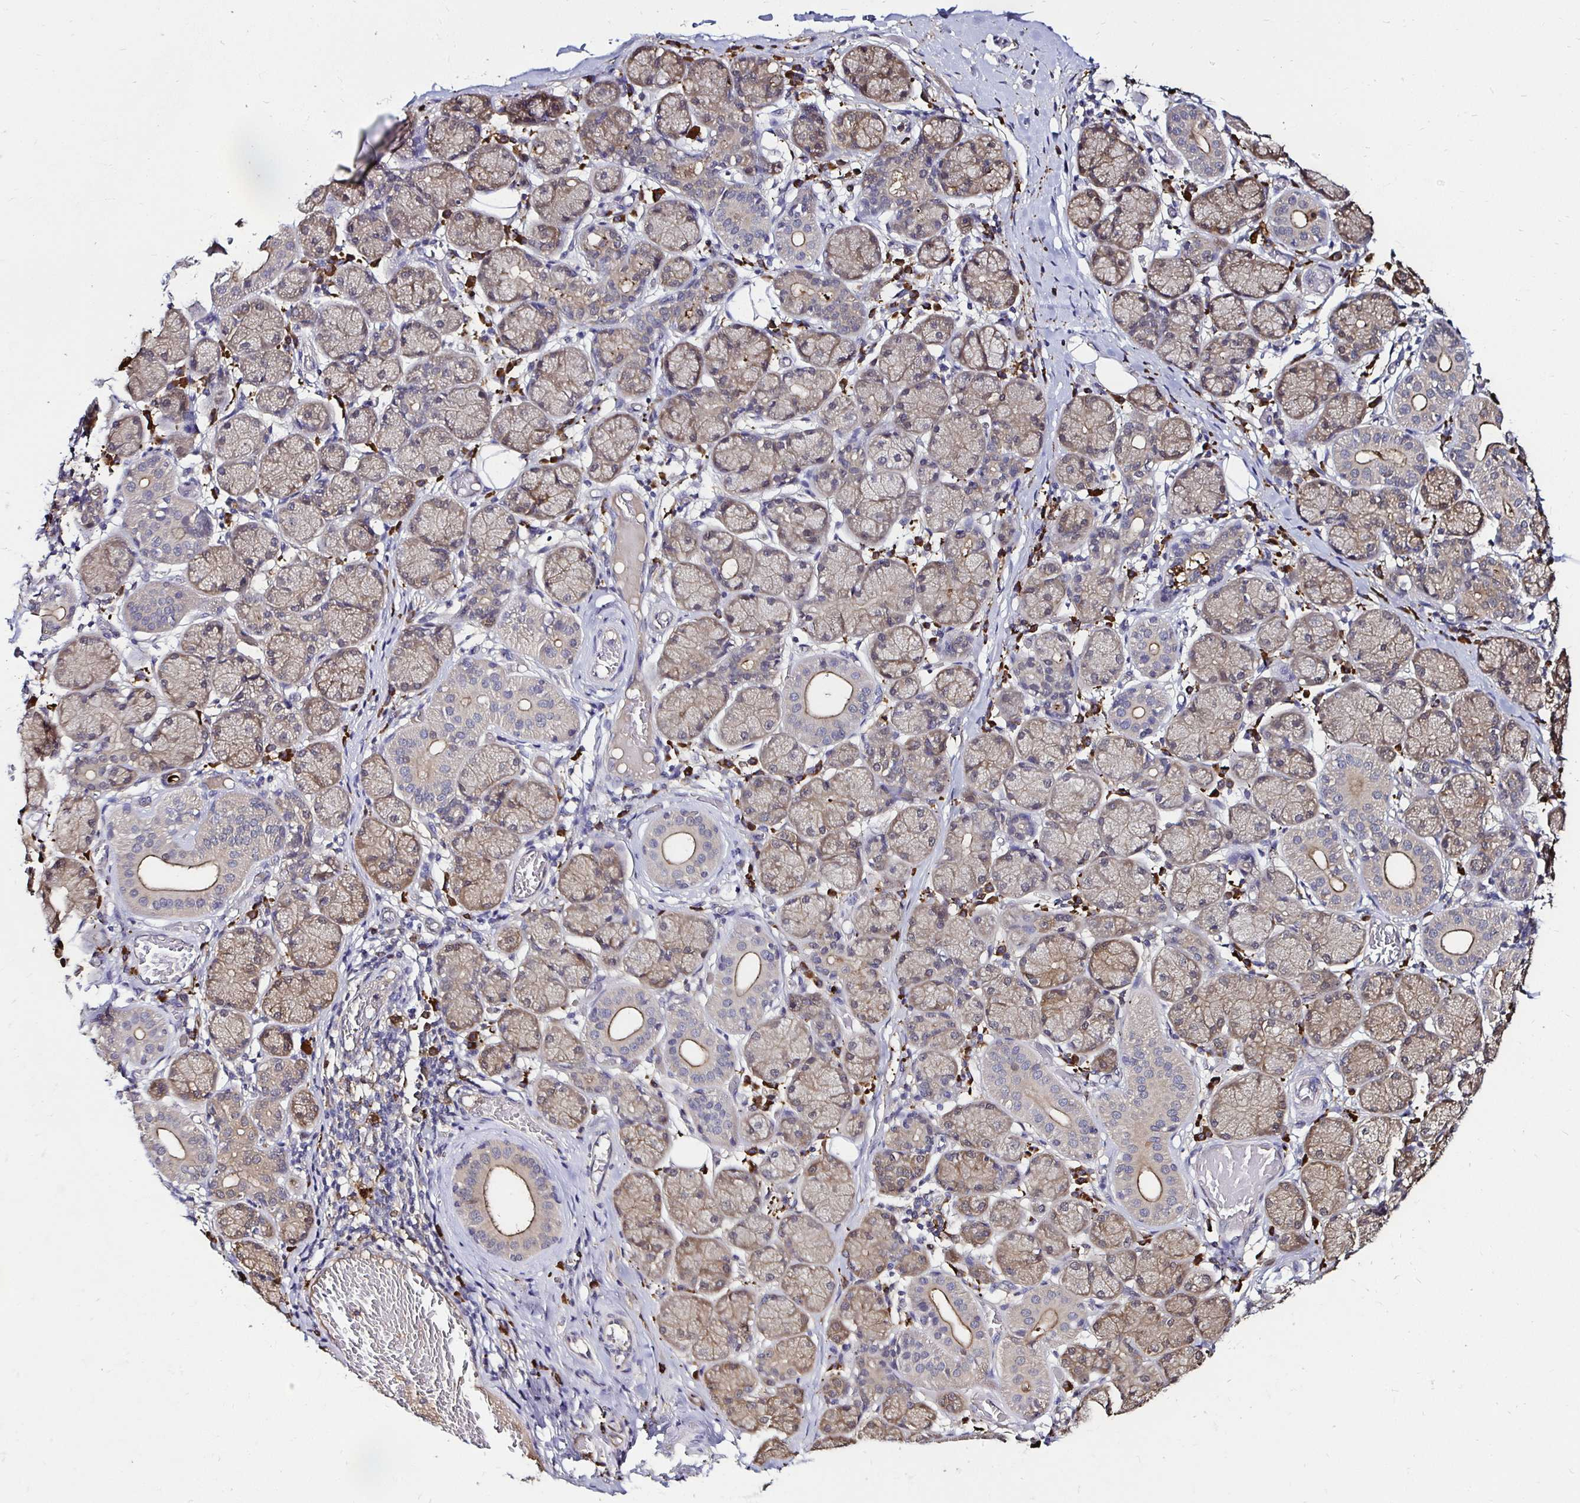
{"staining": {"intensity": "weak", "quantity": "25%-75%", "location": "cytoplasmic/membranous"}, "tissue": "salivary gland", "cell_type": "Glandular cells", "image_type": "normal", "snomed": [{"axis": "morphology", "description": "Normal tissue, NOS"}, {"axis": "topography", "description": "Salivary gland"}], "caption": "IHC of normal salivary gland displays low levels of weak cytoplasmic/membranous staining in approximately 25%-75% of glandular cells.", "gene": "TXN", "patient": {"sex": "female", "age": 24}}